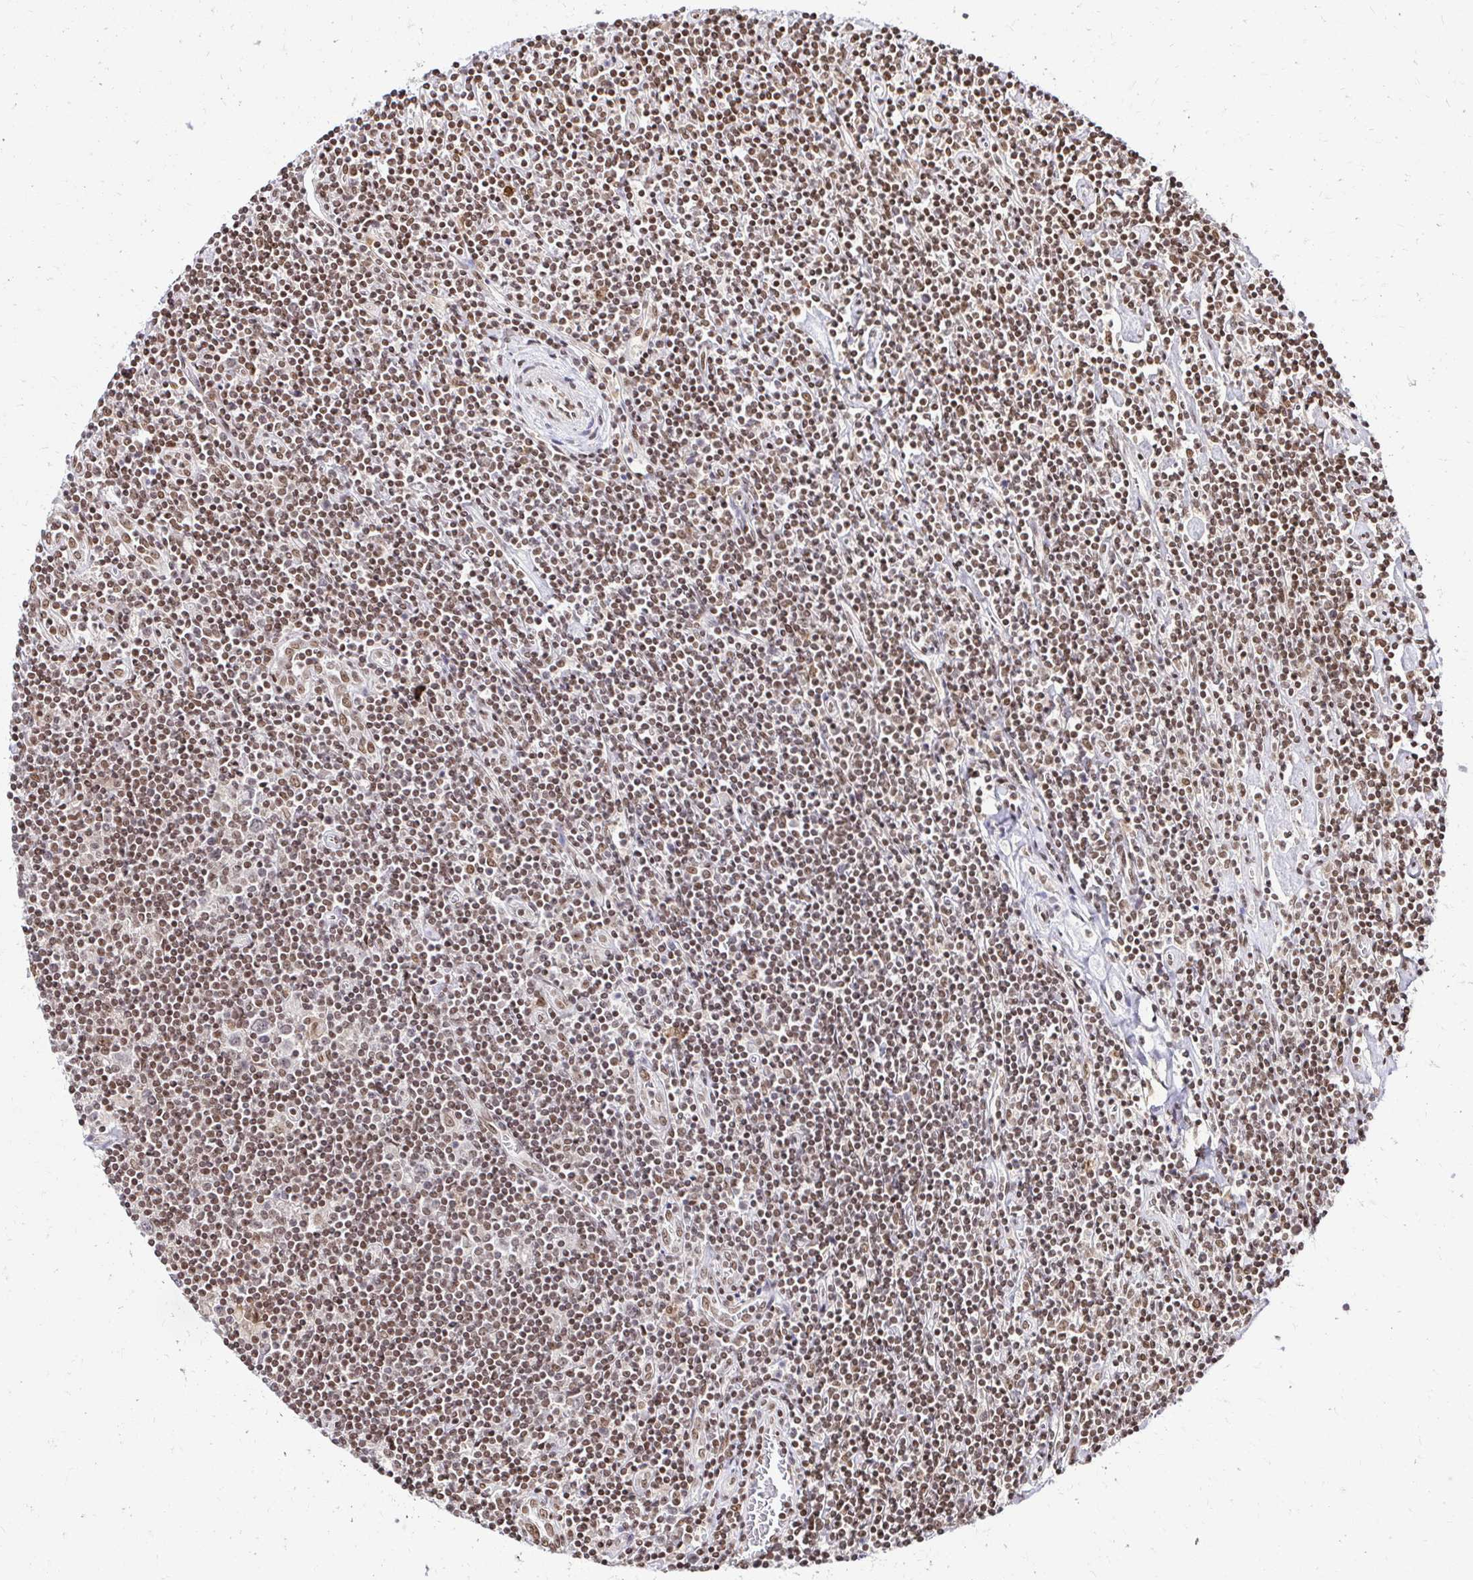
{"staining": {"intensity": "weak", "quantity": ">75%", "location": "nuclear"}, "tissue": "lymphoma", "cell_type": "Tumor cells", "image_type": "cancer", "snomed": [{"axis": "morphology", "description": "Hodgkin's disease, NOS"}, {"axis": "topography", "description": "Lymph node"}], "caption": "The photomicrograph exhibits staining of lymphoma, revealing weak nuclear protein expression (brown color) within tumor cells.", "gene": "GLYR1", "patient": {"sex": "male", "age": 40}}